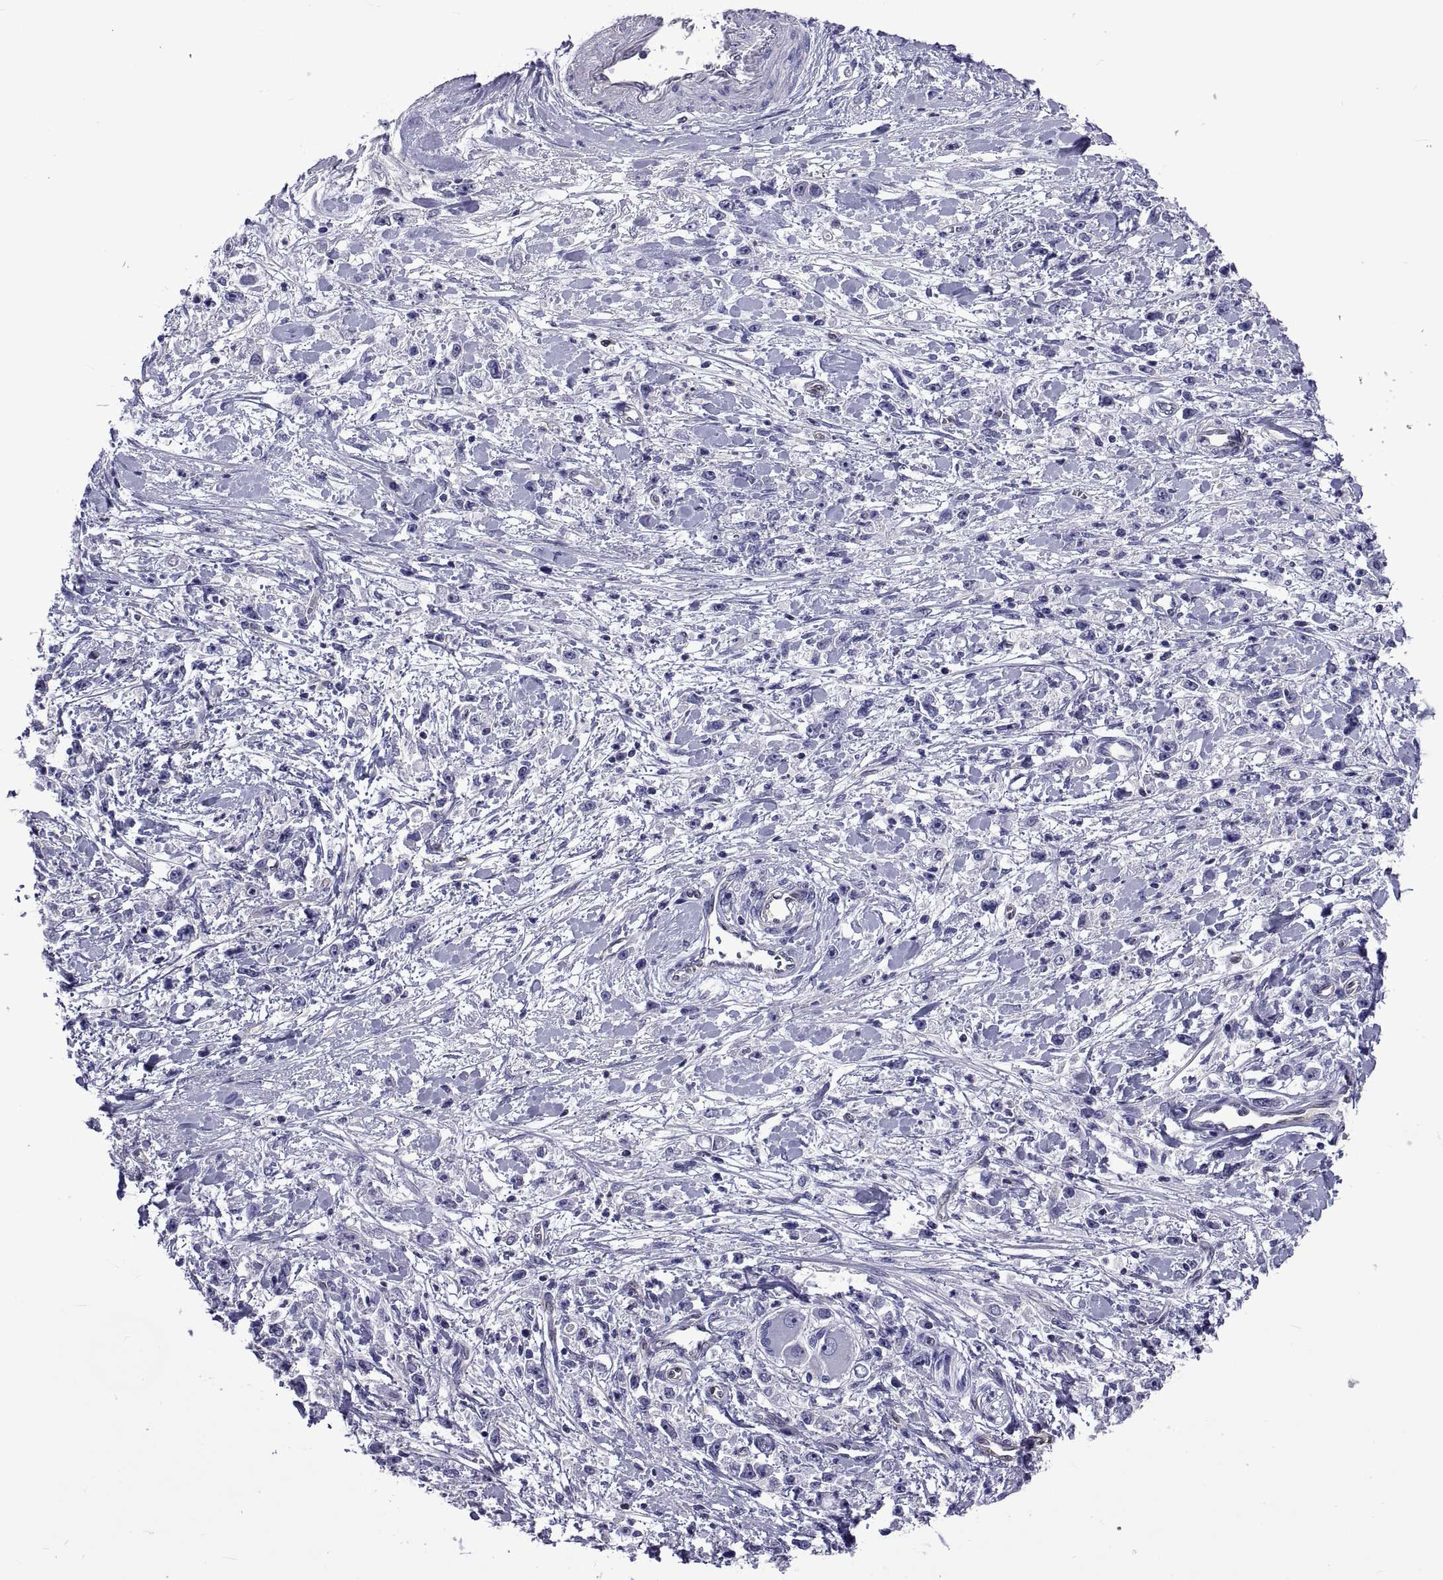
{"staining": {"intensity": "negative", "quantity": "none", "location": "none"}, "tissue": "stomach cancer", "cell_type": "Tumor cells", "image_type": "cancer", "snomed": [{"axis": "morphology", "description": "Adenocarcinoma, NOS"}, {"axis": "topography", "description": "Stomach"}], "caption": "Immunohistochemistry histopathology image of neoplastic tissue: stomach adenocarcinoma stained with DAB shows no significant protein positivity in tumor cells. The staining was performed using DAB (3,3'-diaminobenzidine) to visualize the protein expression in brown, while the nuclei were stained in blue with hematoxylin (Magnification: 20x).", "gene": "LCN9", "patient": {"sex": "female", "age": 59}}